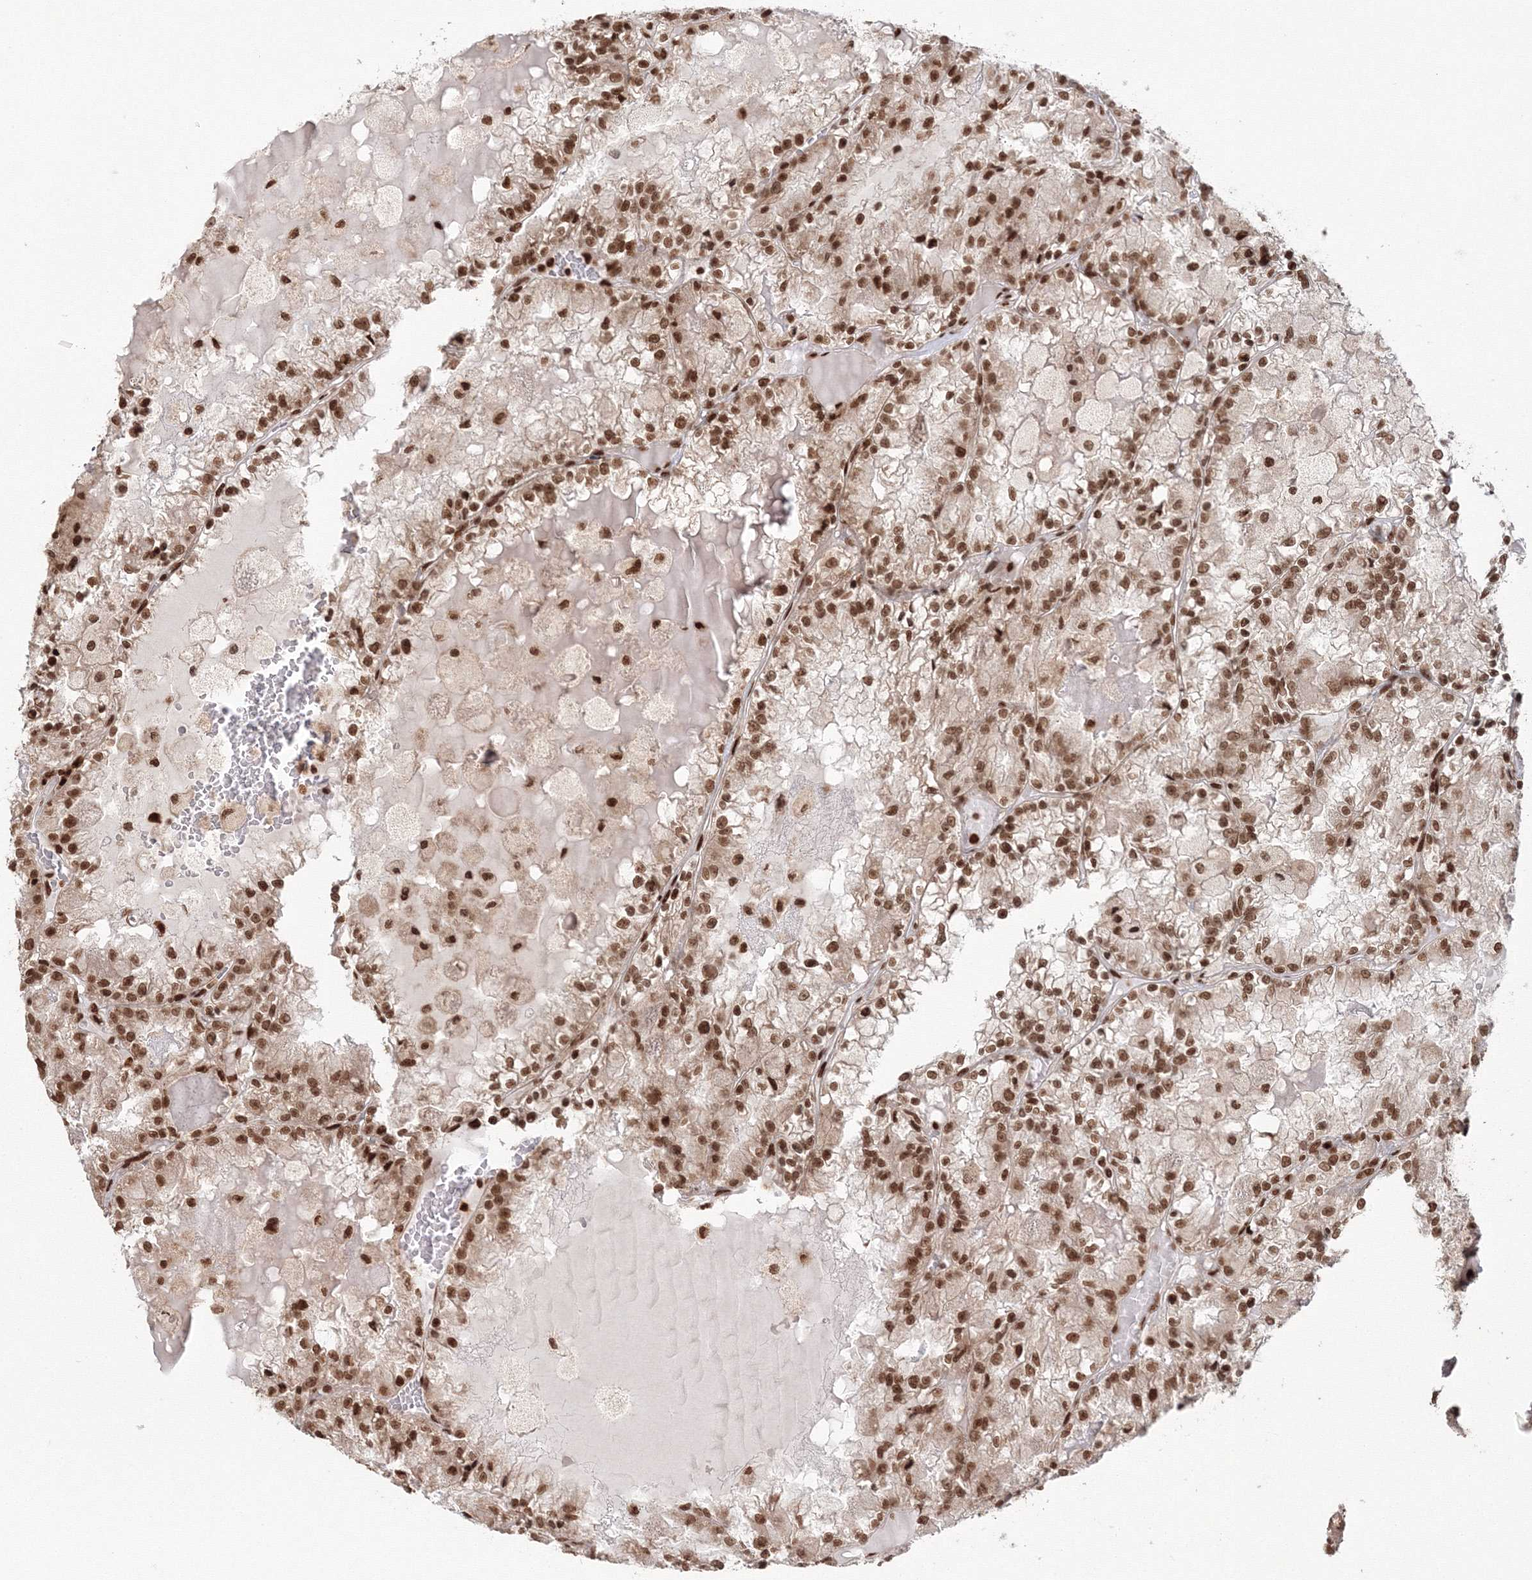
{"staining": {"intensity": "moderate", "quantity": ">75%", "location": "nuclear"}, "tissue": "renal cancer", "cell_type": "Tumor cells", "image_type": "cancer", "snomed": [{"axis": "morphology", "description": "Adenocarcinoma, NOS"}, {"axis": "topography", "description": "Kidney"}], "caption": "An immunohistochemistry histopathology image of tumor tissue is shown. Protein staining in brown shows moderate nuclear positivity in renal cancer within tumor cells. The protein is shown in brown color, while the nuclei are stained blue.", "gene": "KIF20A", "patient": {"sex": "female", "age": 56}}